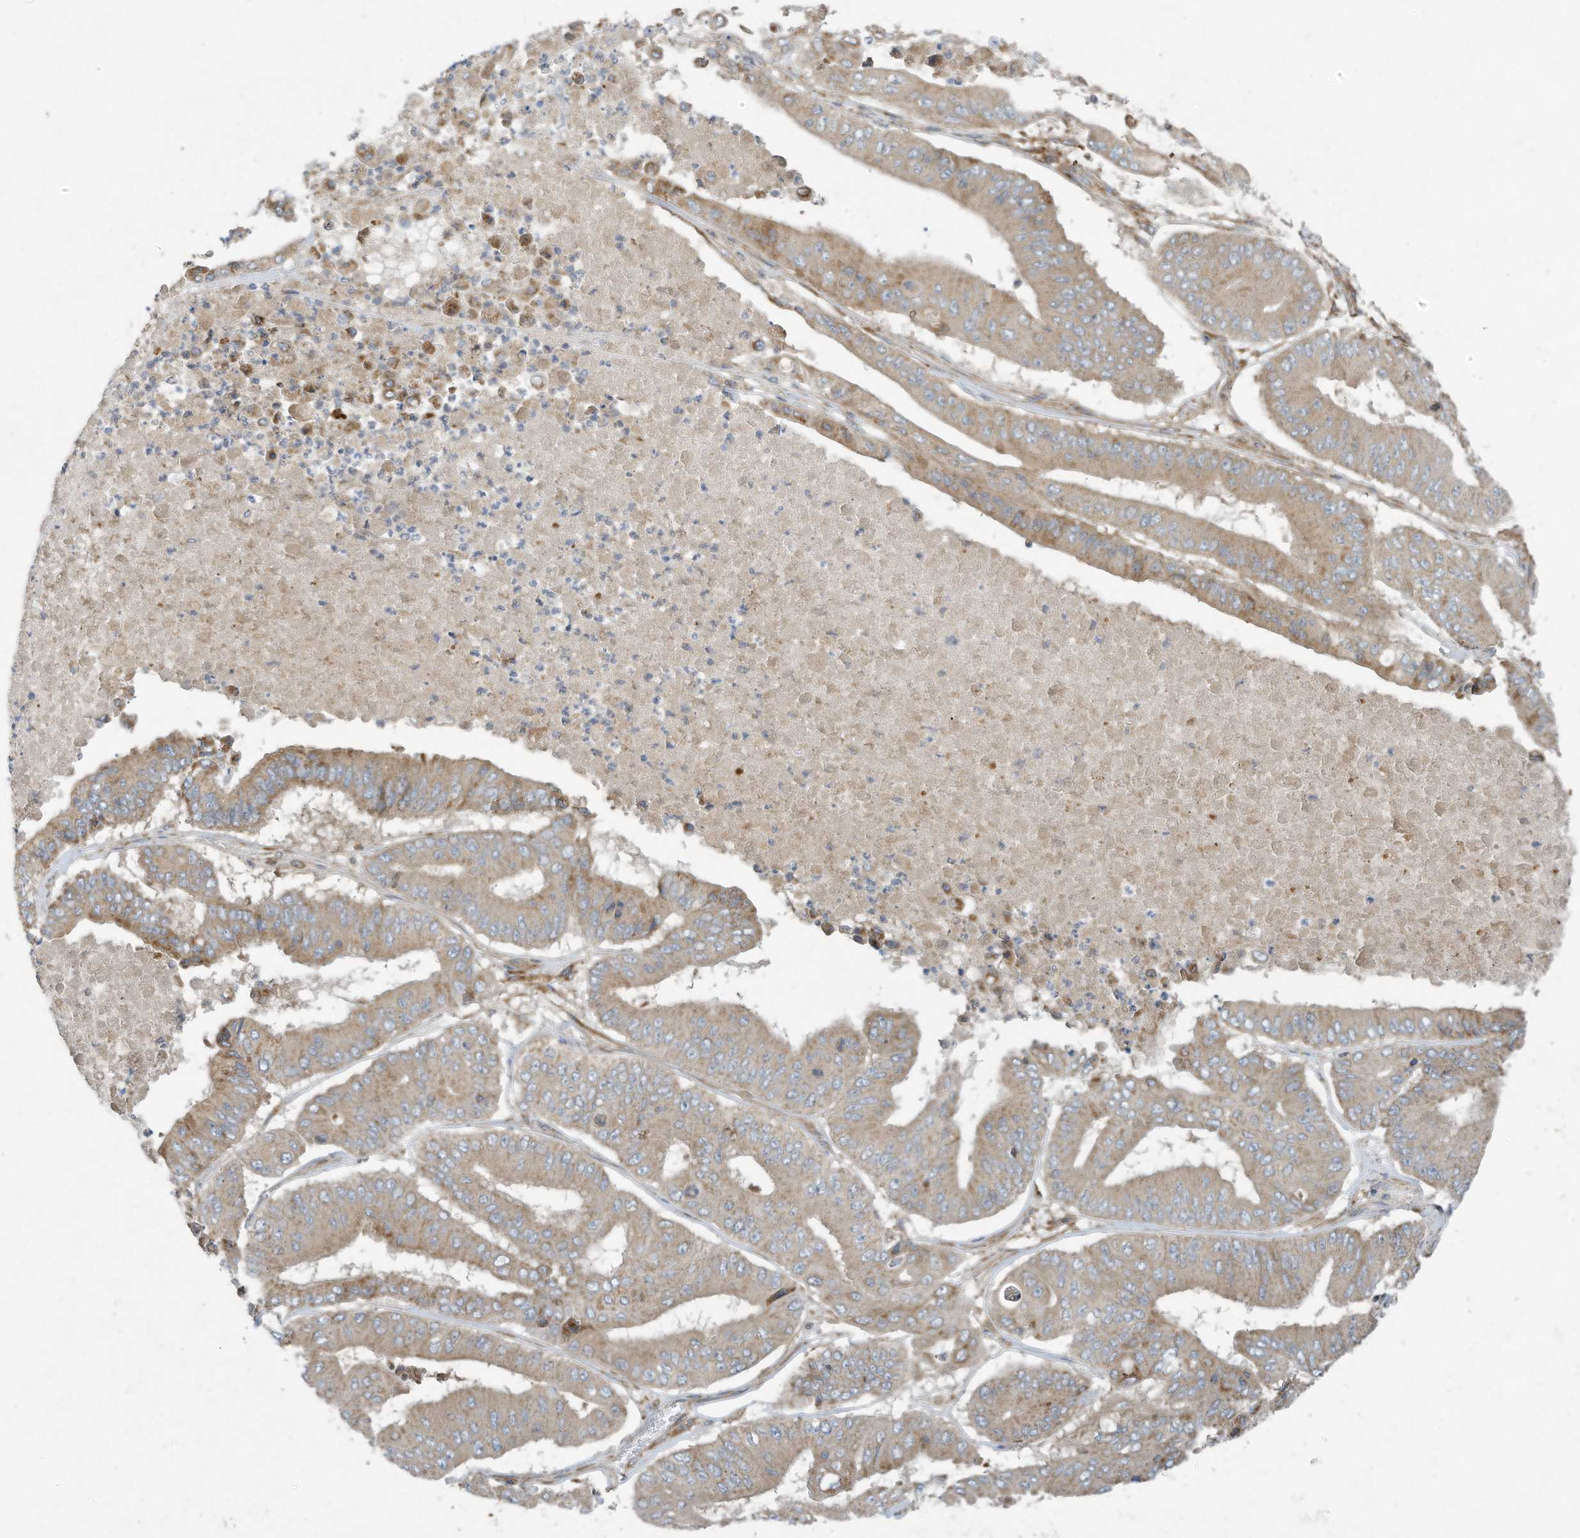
{"staining": {"intensity": "moderate", "quantity": "25%-75%", "location": "cytoplasmic/membranous"}, "tissue": "pancreatic cancer", "cell_type": "Tumor cells", "image_type": "cancer", "snomed": [{"axis": "morphology", "description": "Adenocarcinoma, NOS"}, {"axis": "topography", "description": "Pancreas"}], "caption": "The image demonstrates immunohistochemical staining of adenocarcinoma (pancreatic). There is moderate cytoplasmic/membranous positivity is appreciated in about 25%-75% of tumor cells. The staining is performed using DAB (3,3'-diaminobenzidine) brown chromogen to label protein expression. The nuclei are counter-stained blue using hematoxylin.", "gene": "SYNJ2", "patient": {"sex": "female", "age": 77}}